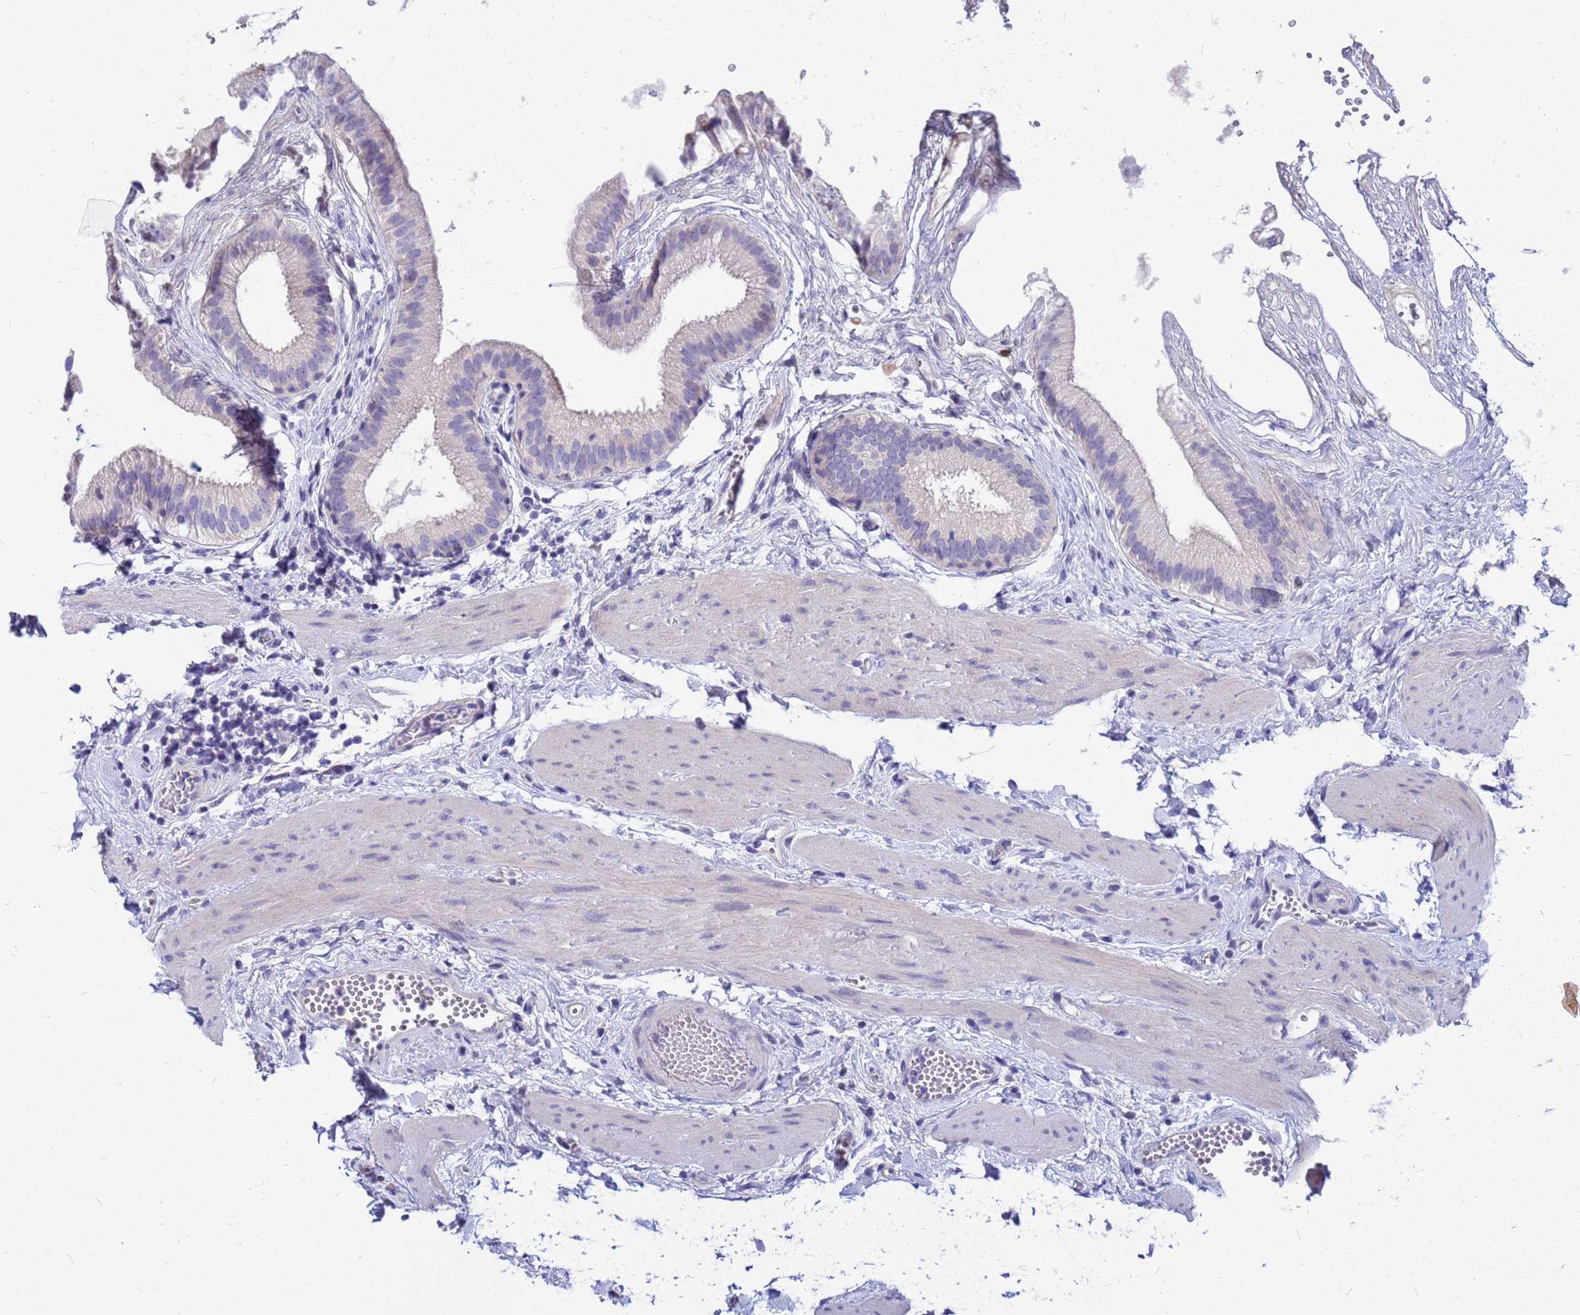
{"staining": {"intensity": "negative", "quantity": "none", "location": "none"}, "tissue": "gallbladder", "cell_type": "Glandular cells", "image_type": "normal", "snomed": [{"axis": "morphology", "description": "Normal tissue, NOS"}, {"axis": "topography", "description": "Gallbladder"}], "caption": "This histopathology image is of unremarkable gallbladder stained with IHC to label a protein in brown with the nuclei are counter-stained blue. There is no staining in glandular cells. The staining was performed using DAB to visualize the protein expression in brown, while the nuclei were stained in blue with hematoxylin (Magnification: 20x).", "gene": "DPRX", "patient": {"sex": "female", "age": 54}}